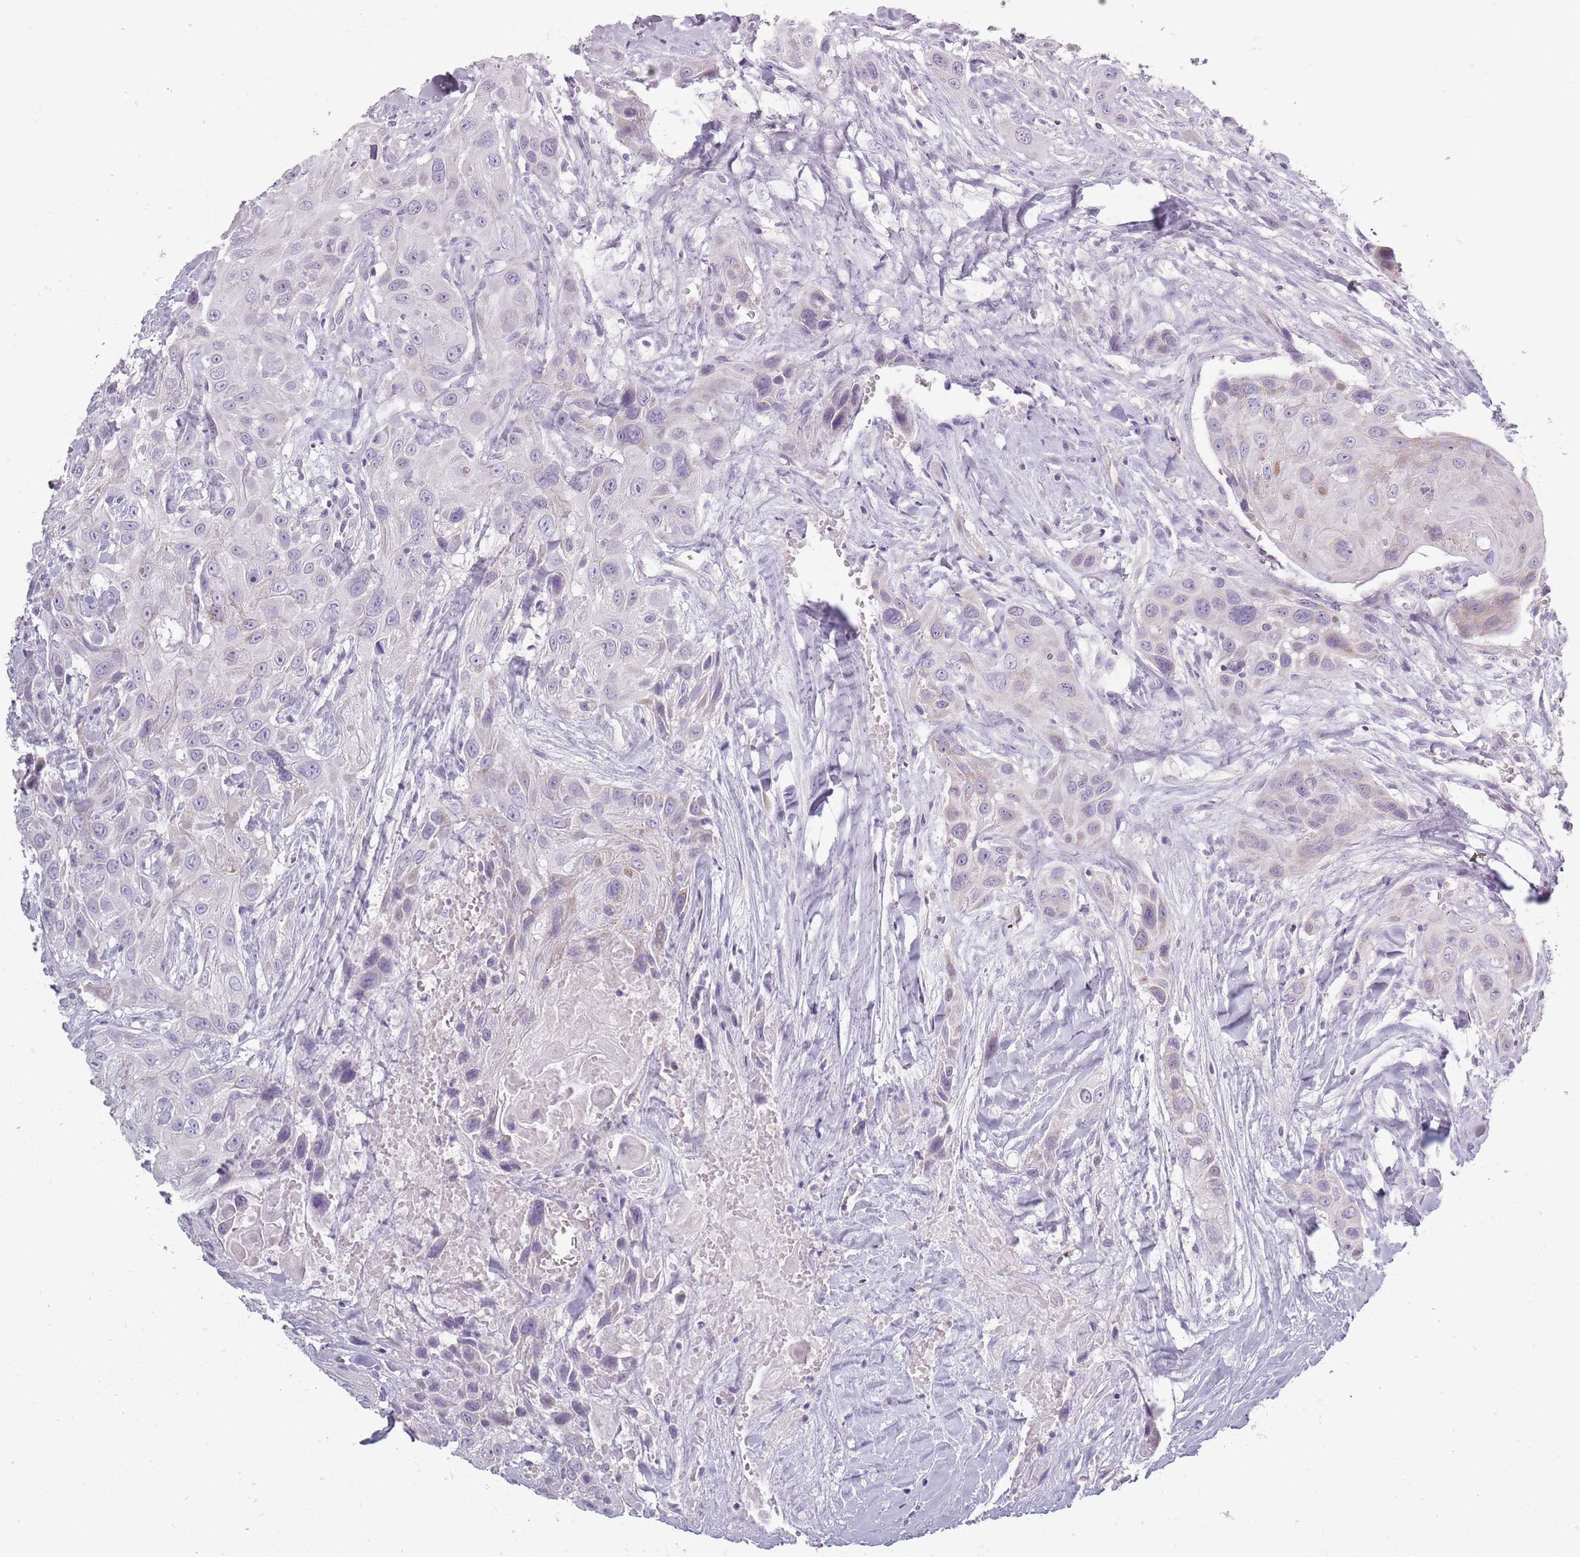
{"staining": {"intensity": "weak", "quantity": "<25%", "location": "cytoplasmic/membranous"}, "tissue": "head and neck cancer", "cell_type": "Tumor cells", "image_type": "cancer", "snomed": [{"axis": "morphology", "description": "Squamous cell carcinoma, NOS"}, {"axis": "topography", "description": "Head-Neck"}], "caption": "This is a image of immunohistochemistry staining of squamous cell carcinoma (head and neck), which shows no staining in tumor cells. (DAB (3,3'-diaminobenzidine) immunohistochemistry, high magnification).", "gene": "SYNGR3", "patient": {"sex": "male", "age": 81}}